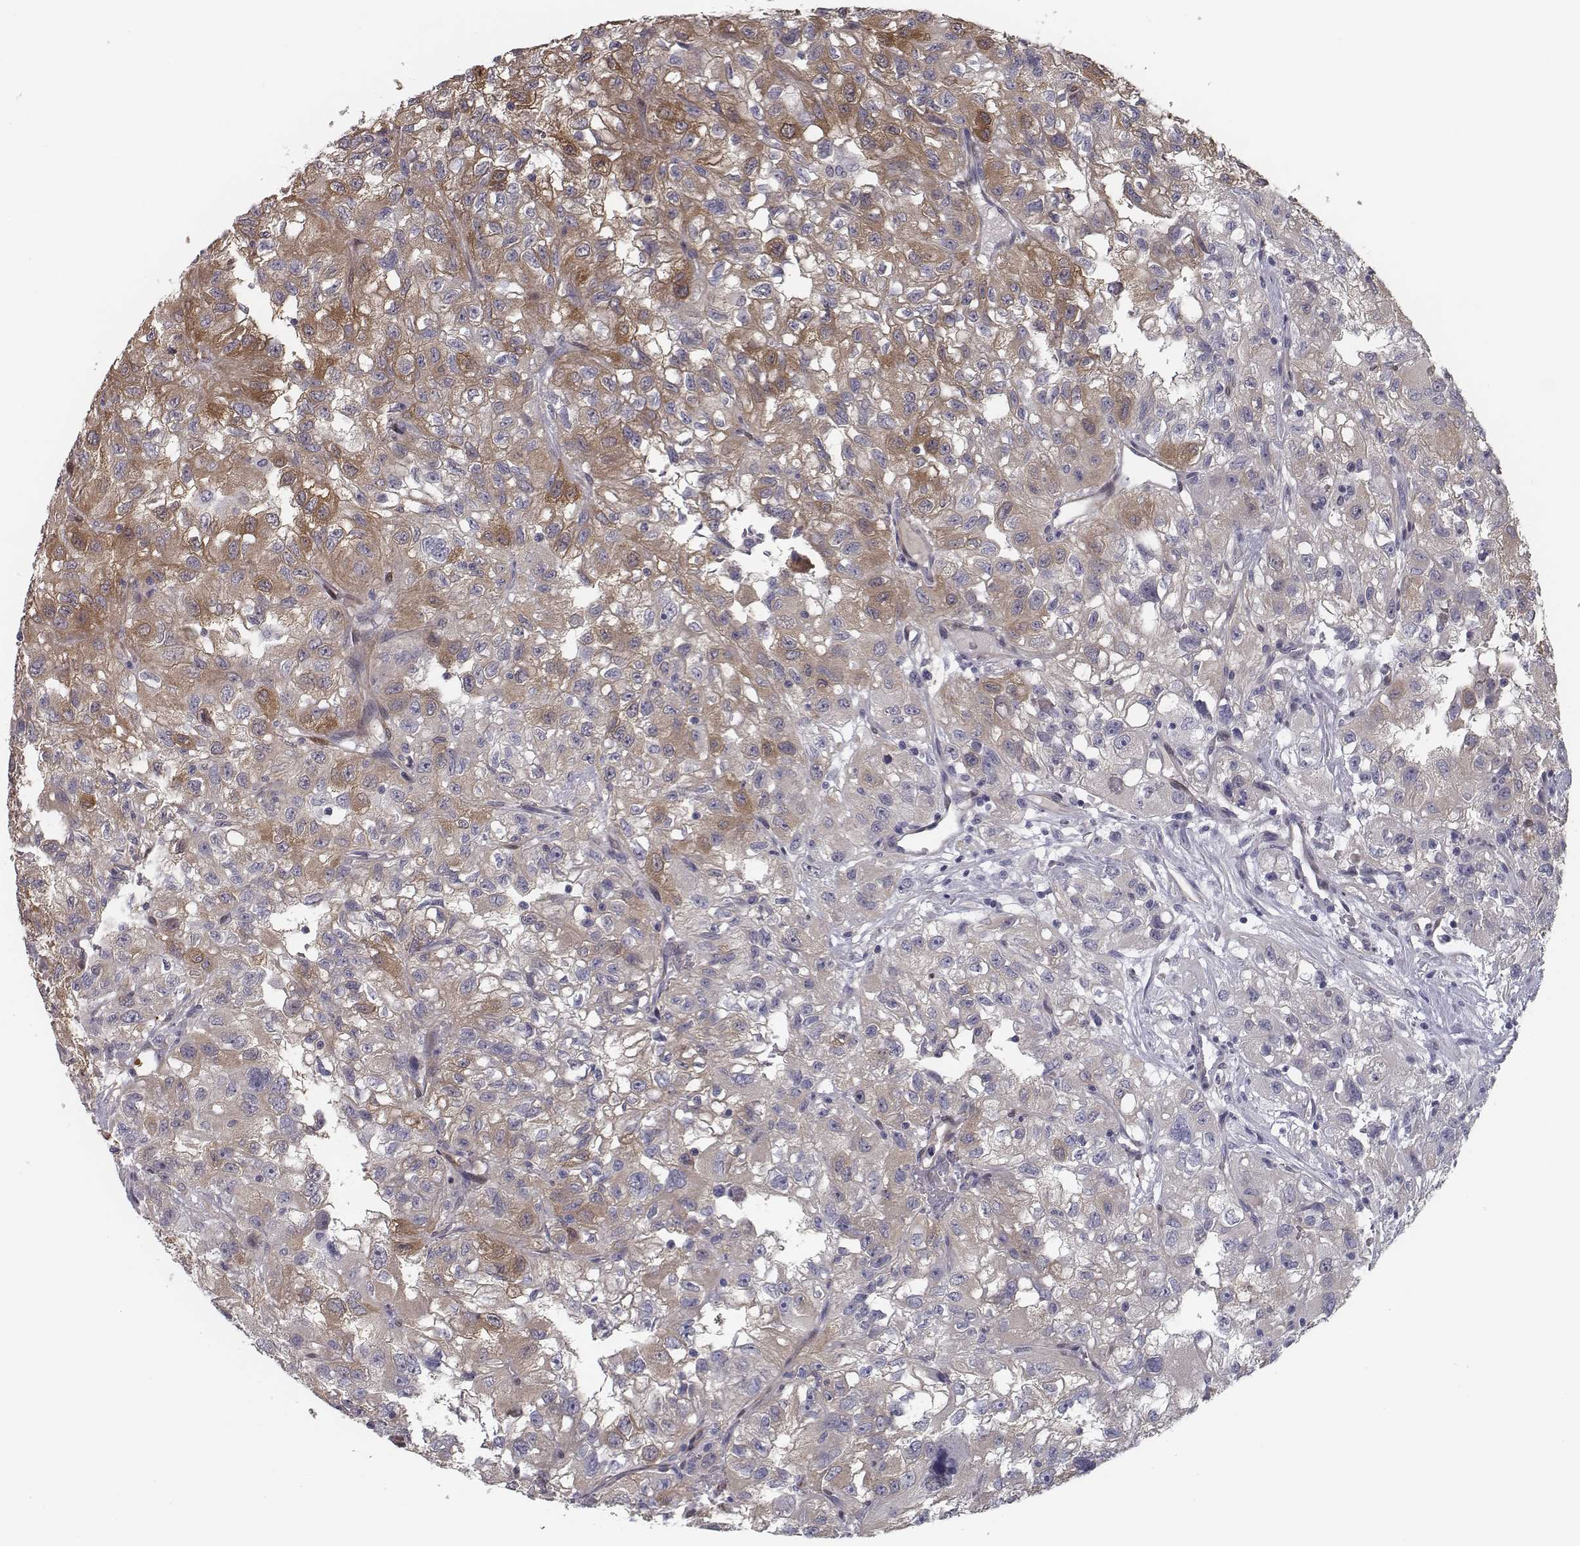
{"staining": {"intensity": "weak", "quantity": "25%-75%", "location": "cytoplasmic/membranous"}, "tissue": "renal cancer", "cell_type": "Tumor cells", "image_type": "cancer", "snomed": [{"axis": "morphology", "description": "Adenocarcinoma, NOS"}, {"axis": "topography", "description": "Kidney"}], "caption": "A low amount of weak cytoplasmic/membranous staining is identified in about 25%-75% of tumor cells in adenocarcinoma (renal) tissue.", "gene": "ISYNA1", "patient": {"sex": "male", "age": 64}}